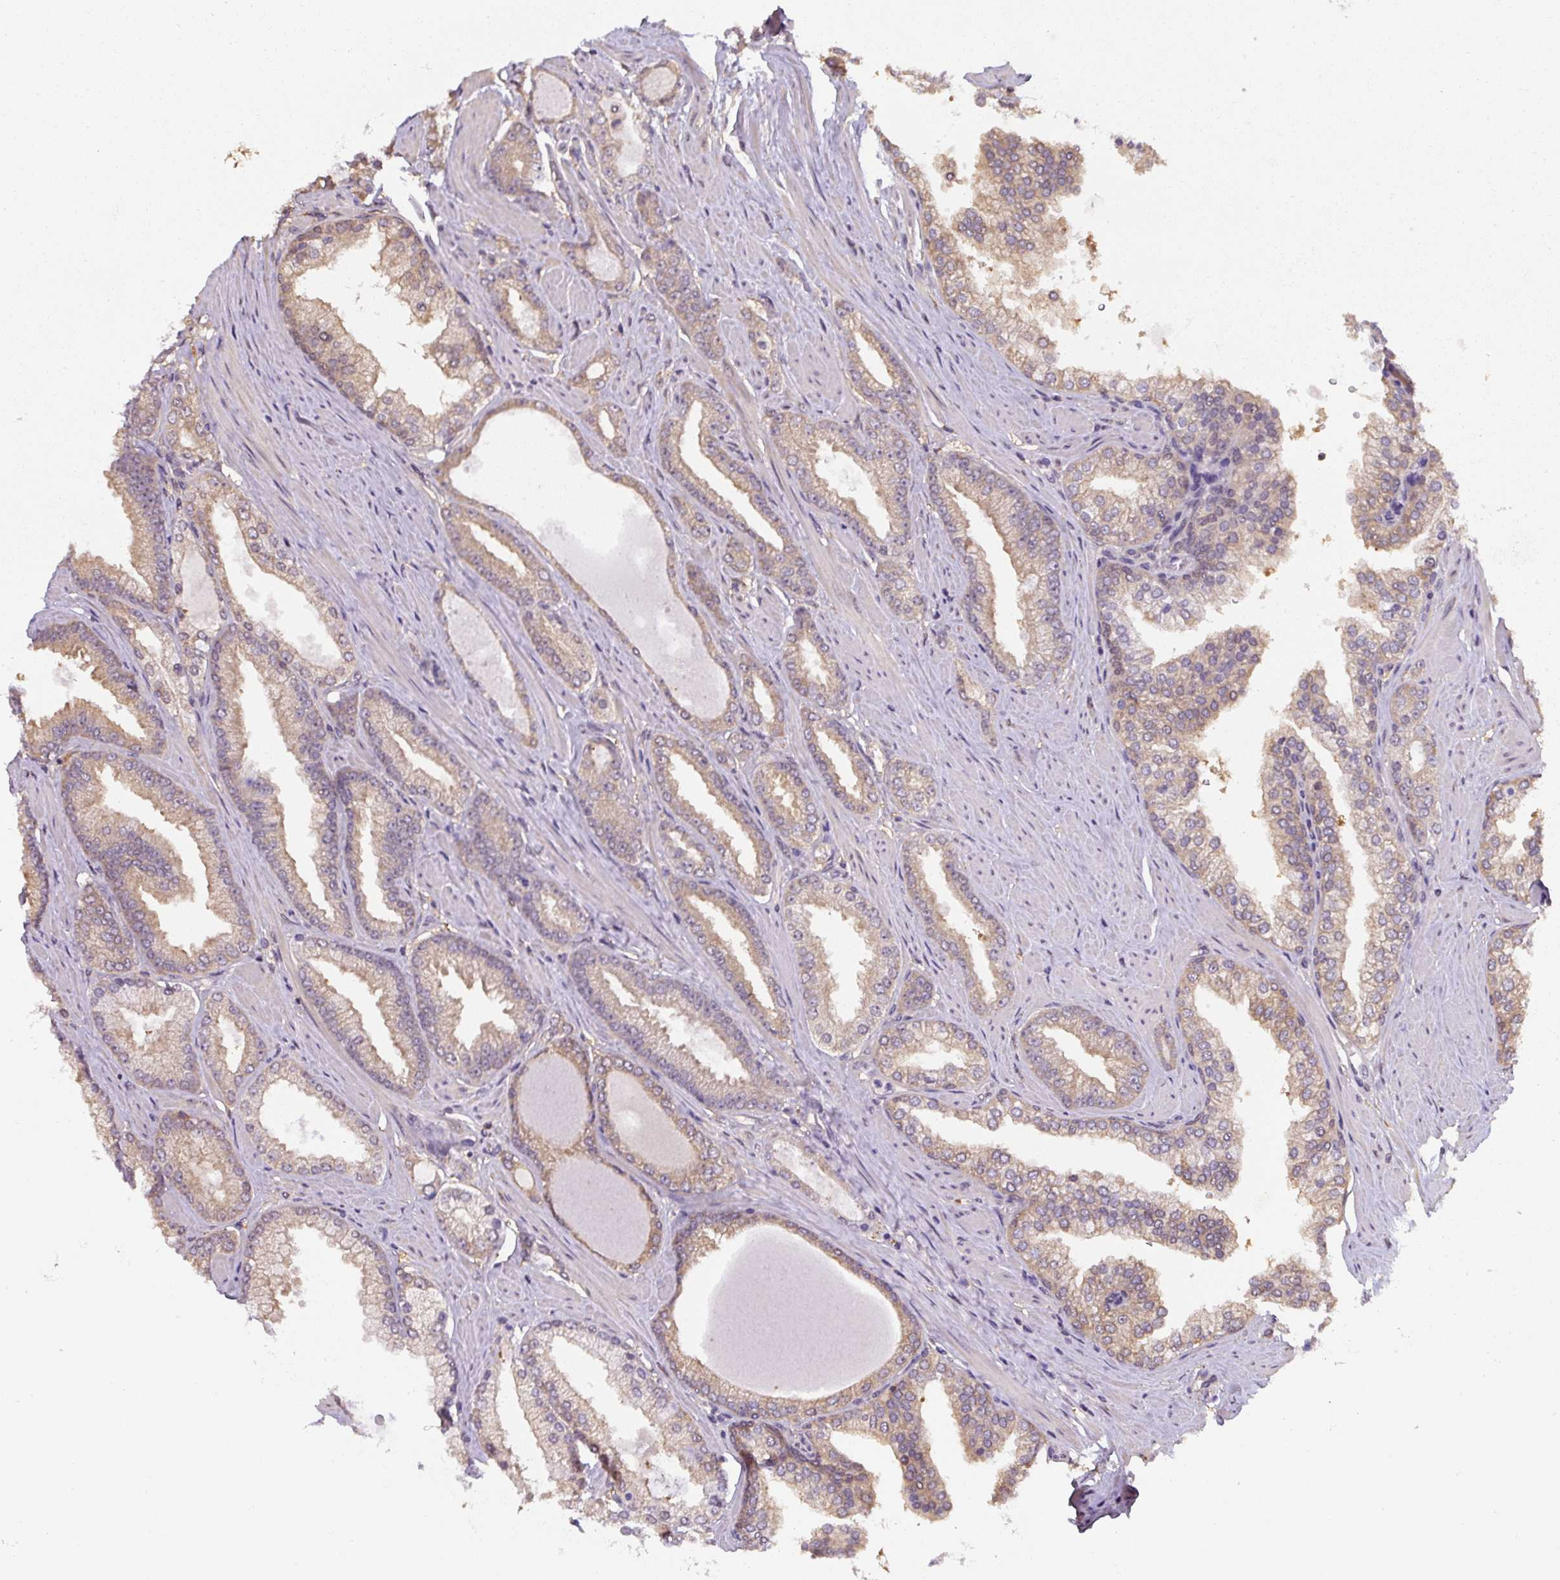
{"staining": {"intensity": "weak", "quantity": ">75%", "location": "cytoplasmic/membranous"}, "tissue": "prostate cancer", "cell_type": "Tumor cells", "image_type": "cancer", "snomed": [{"axis": "morphology", "description": "Adenocarcinoma, Low grade"}, {"axis": "topography", "description": "Prostate"}], "caption": "Prostate low-grade adenocarcinoma stained with immunohistochemistry exhibits weak cytoplasmic/membranous expression in approximately >75% of tumor cells. The protein is stained brown, and the nuclei are stained in blue (DAB IHC with brightfield microscopy, high magnification).", "gene": "ST13", "patient": {"sex": "male", "age": 42}}